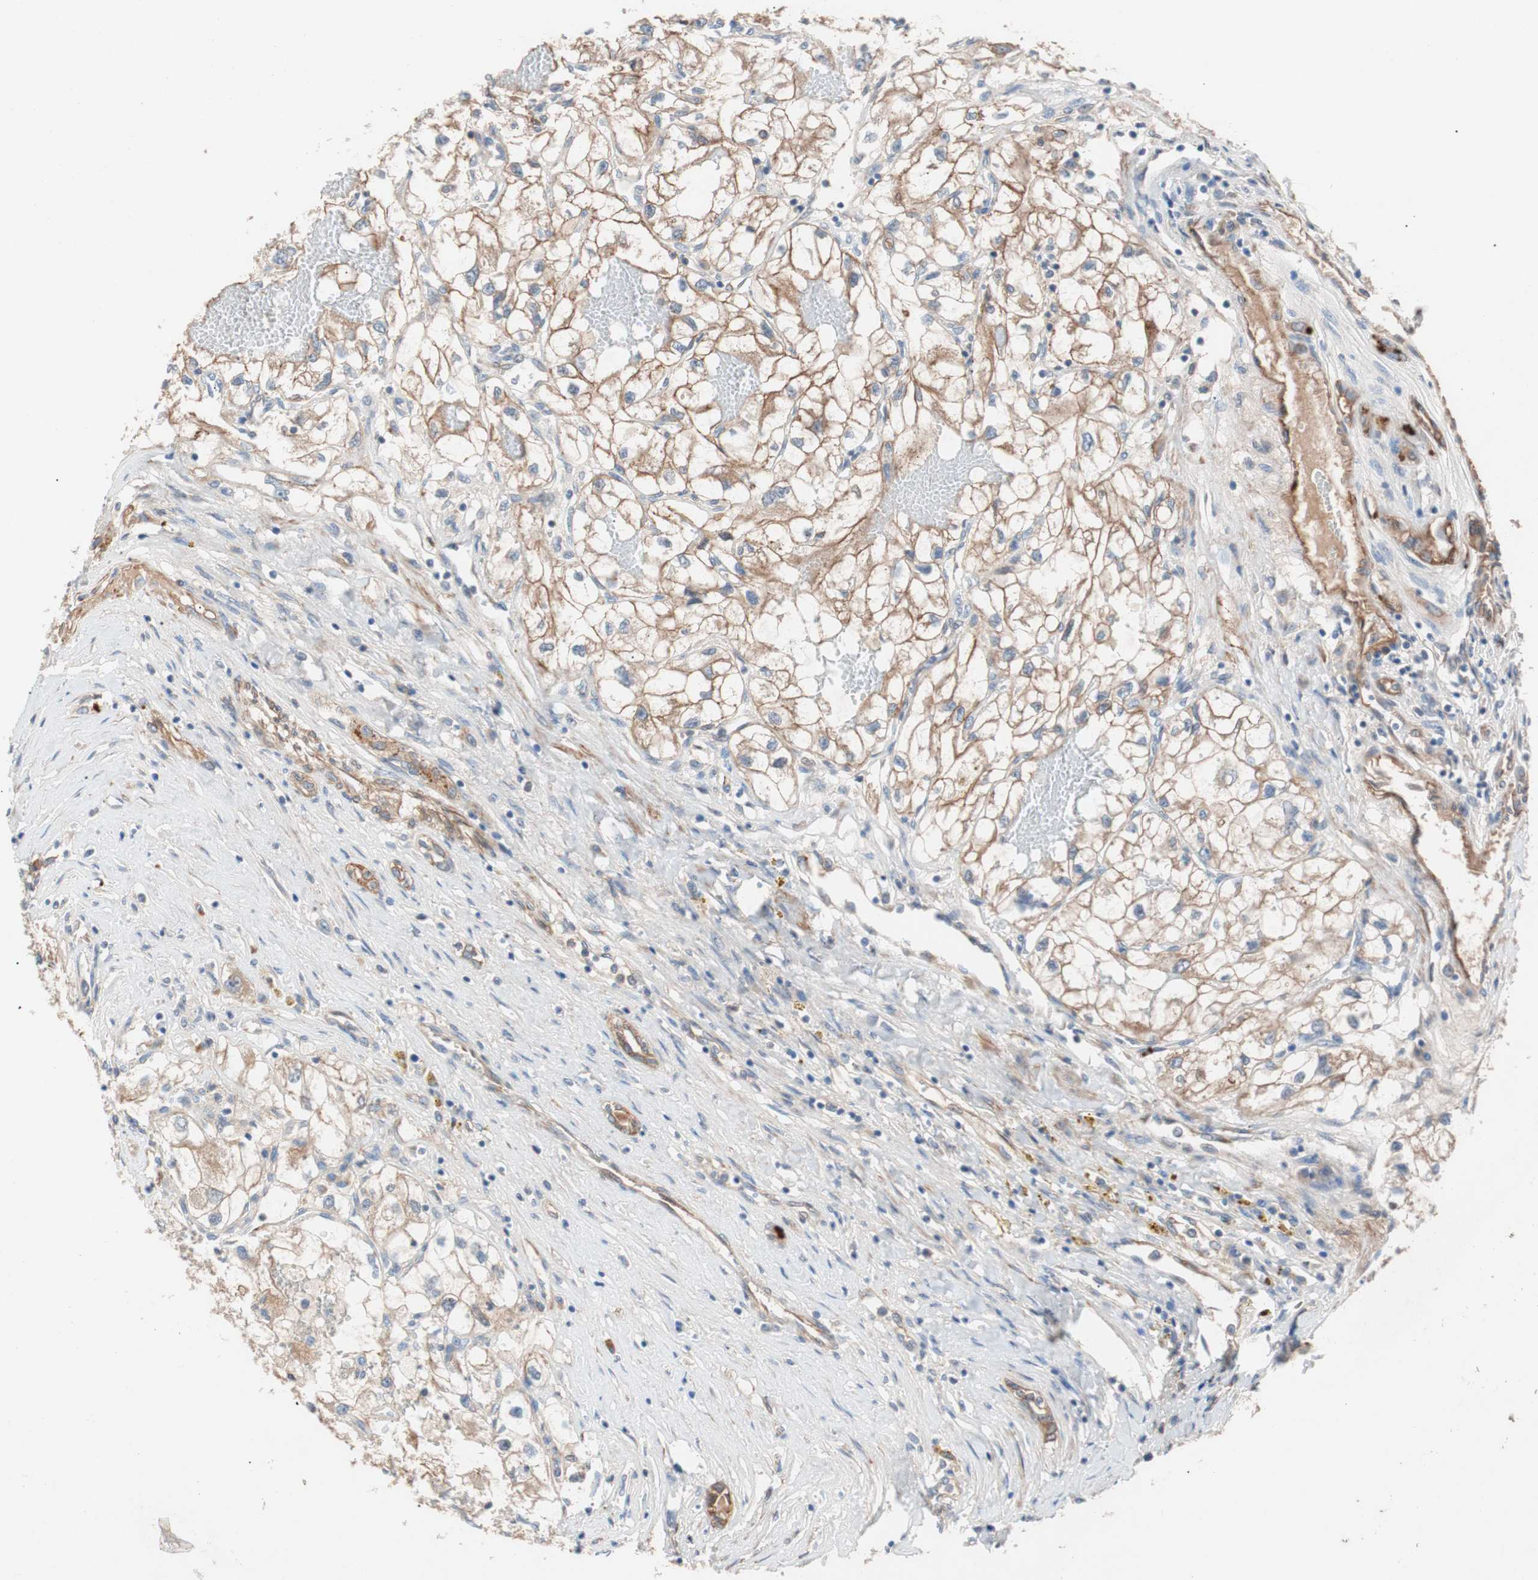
{"staining": {"intensity": "weak", "quantity": "<25%", "location": "cytoplasmic/membranous"}, "tissue": "renal cancer", "cell_type": "Tumor cells", "image_type": "cancer", "snomed": [{"axis": "morphology", "description": "Adenocarcinoma, NOS"}, {"axis": "topography", "description": "Kidney"}], "caption": "Human renal cancer (adenocarcinoma) stained for a protein using IHC shows no staining in tumor cells.", "gene": "SPINT1", "patient": {"sex": "female", "age": 70}}